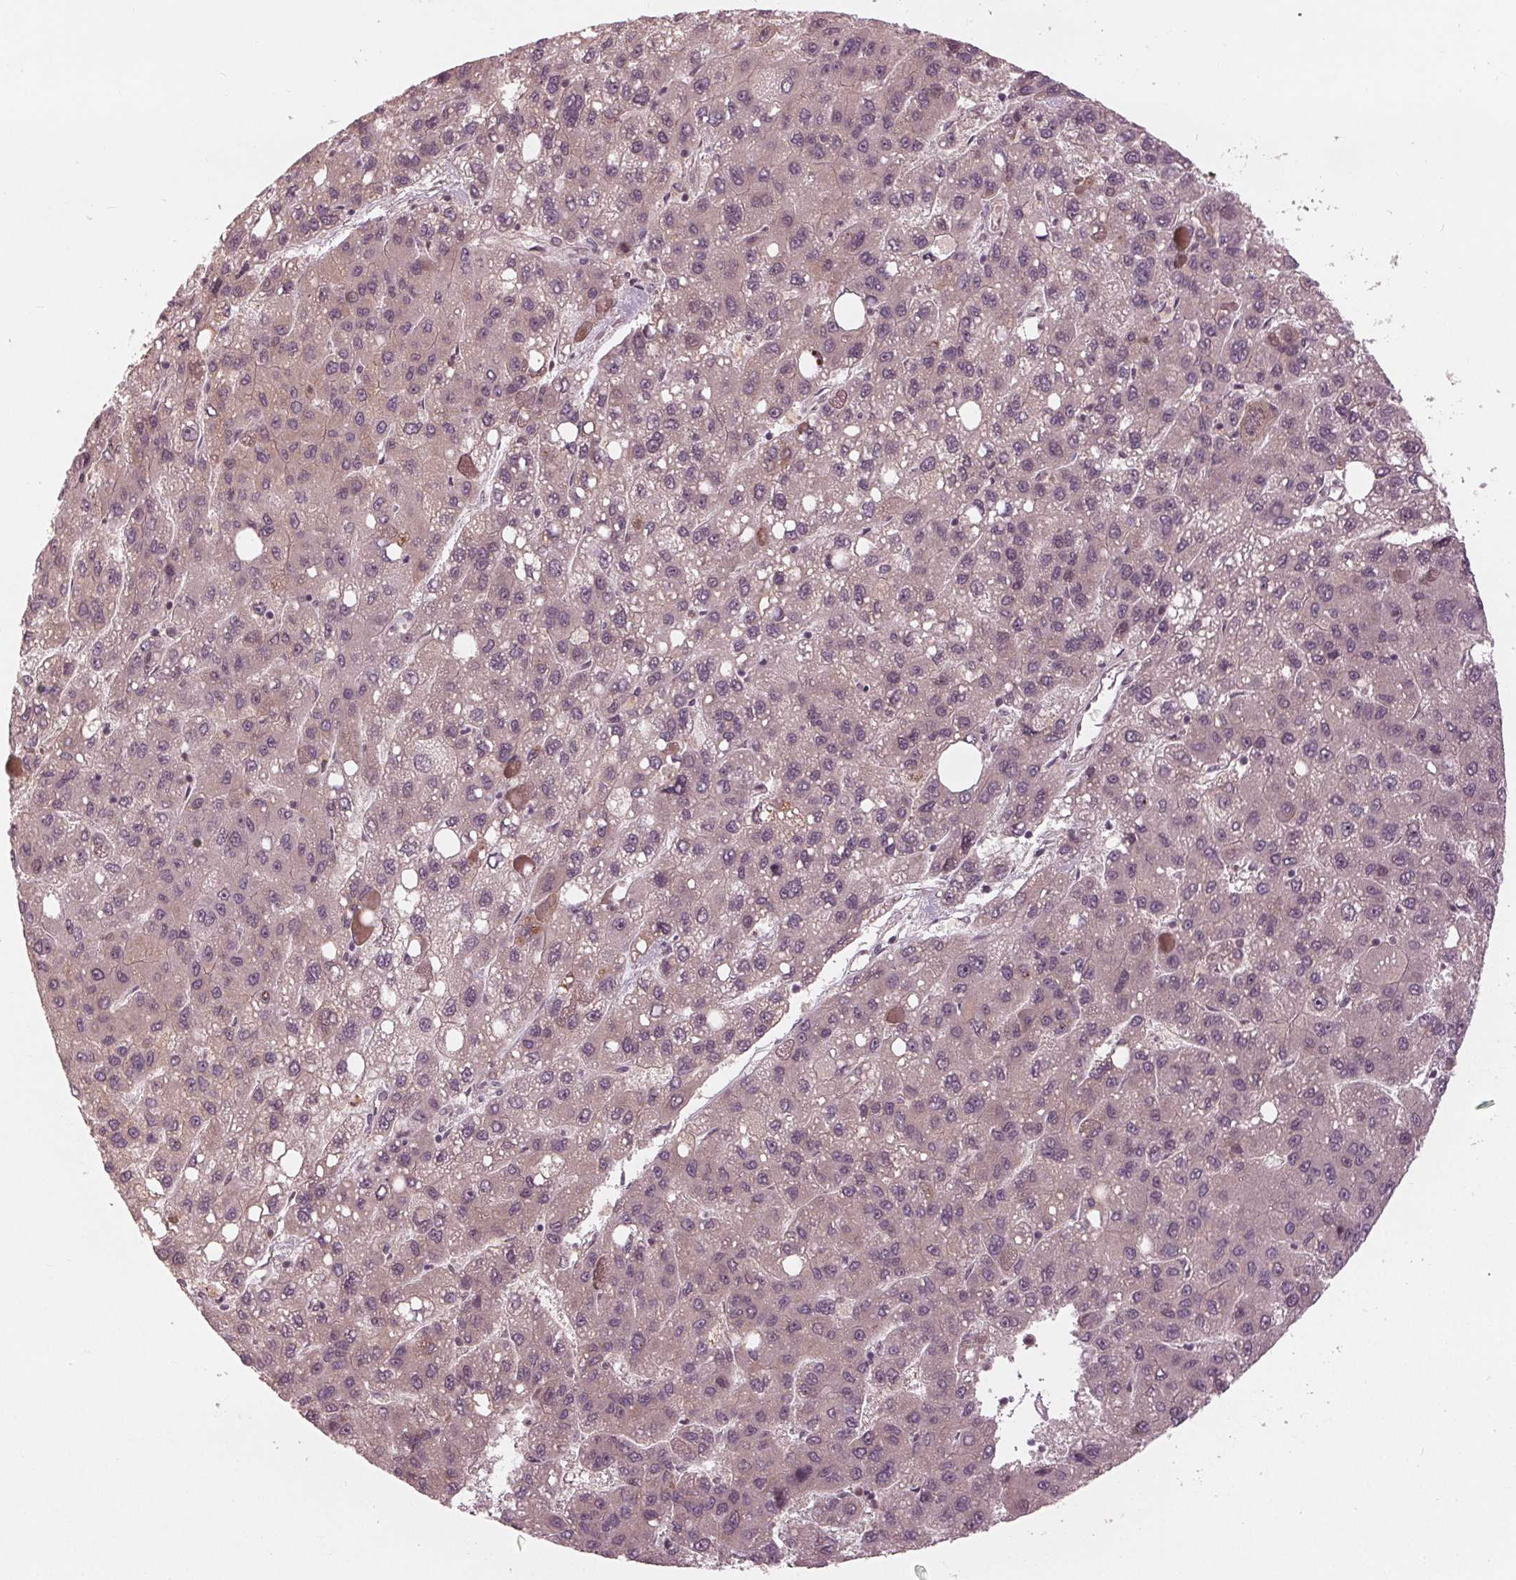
{"staining": {"intensity": "negative", "quantity": "none", "location": "none"}, "tissue": "liver cancer", "cell_type": "Tumor cells", "image_type": "cancer", "snomed": [{"axis": "morphology", "description": "Carcinoma, Hepatocellular, NOS"}, {"axis": "topography", "description": "Liver"}], "caption": "DAB (3,3'-diaminobenzidine) immunohistochemical staining of human hepatocellular carcinoma (liver) demonstrates no significant staining in tumor cells.", "gene": "ZNF471", "patient": {"sex": "female", "age": 82}}